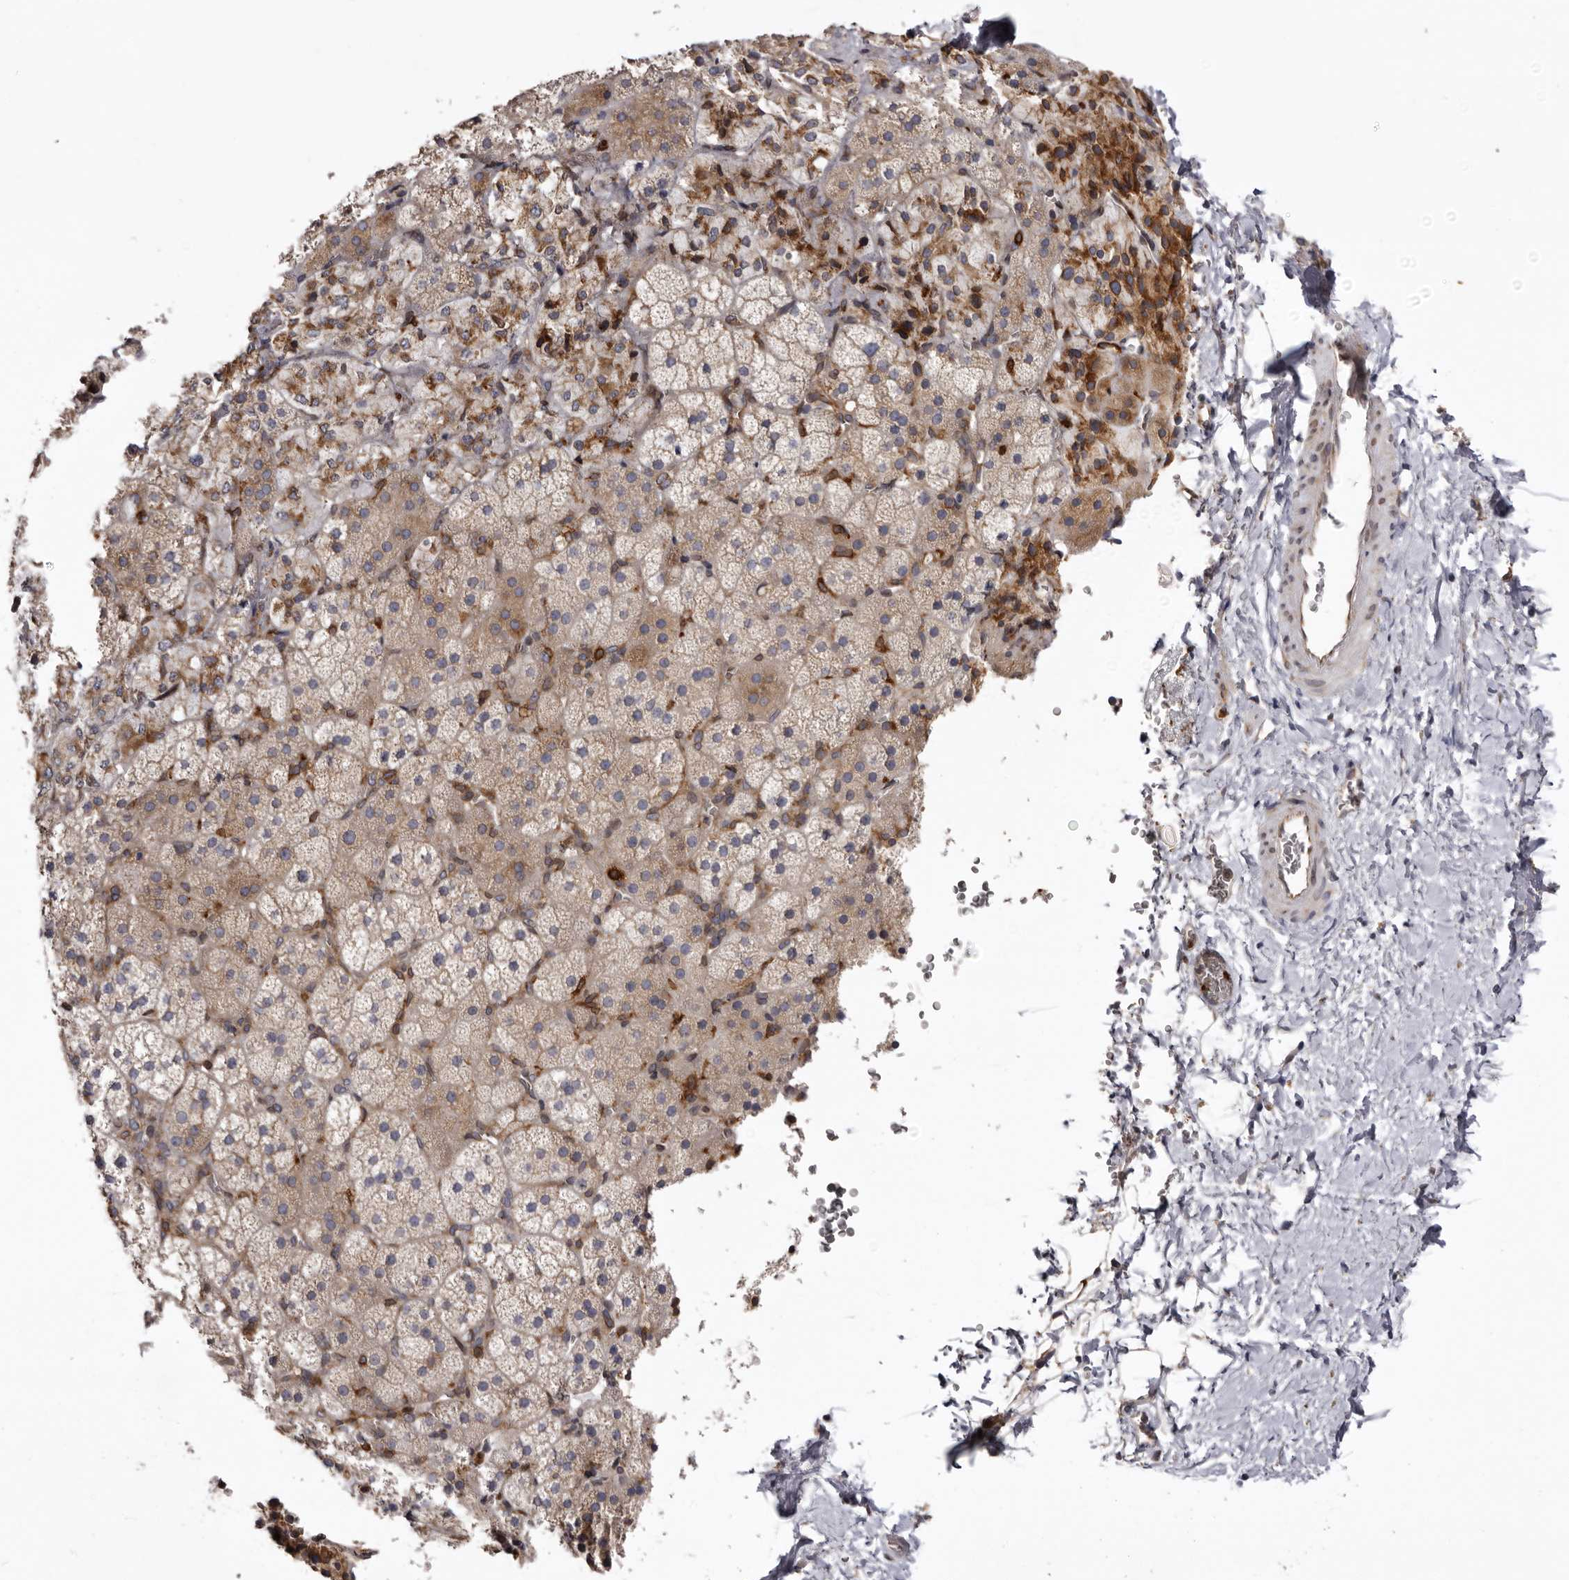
{"staining": {"intensity": "moderate", "quantity": ">75%", "location": "cytoplasmic/membranous"}, "tissue": "adrenal gland", "cell_type": "Glandular cells", "image_type": "normal", "snomed": [{"axis": "morphology", "description": "Normal tissue, NOS"}, {"axis": "topography", "description": "Adrenal gland"}], "caption": "Benign adrenal gland shows moderate cytoplasmic/membranous expression in about >75% of glandular cells, visualized by immunohistochemistry.", "gene": "C4orf3", "patient": {"sex": "female", "age": 44}}